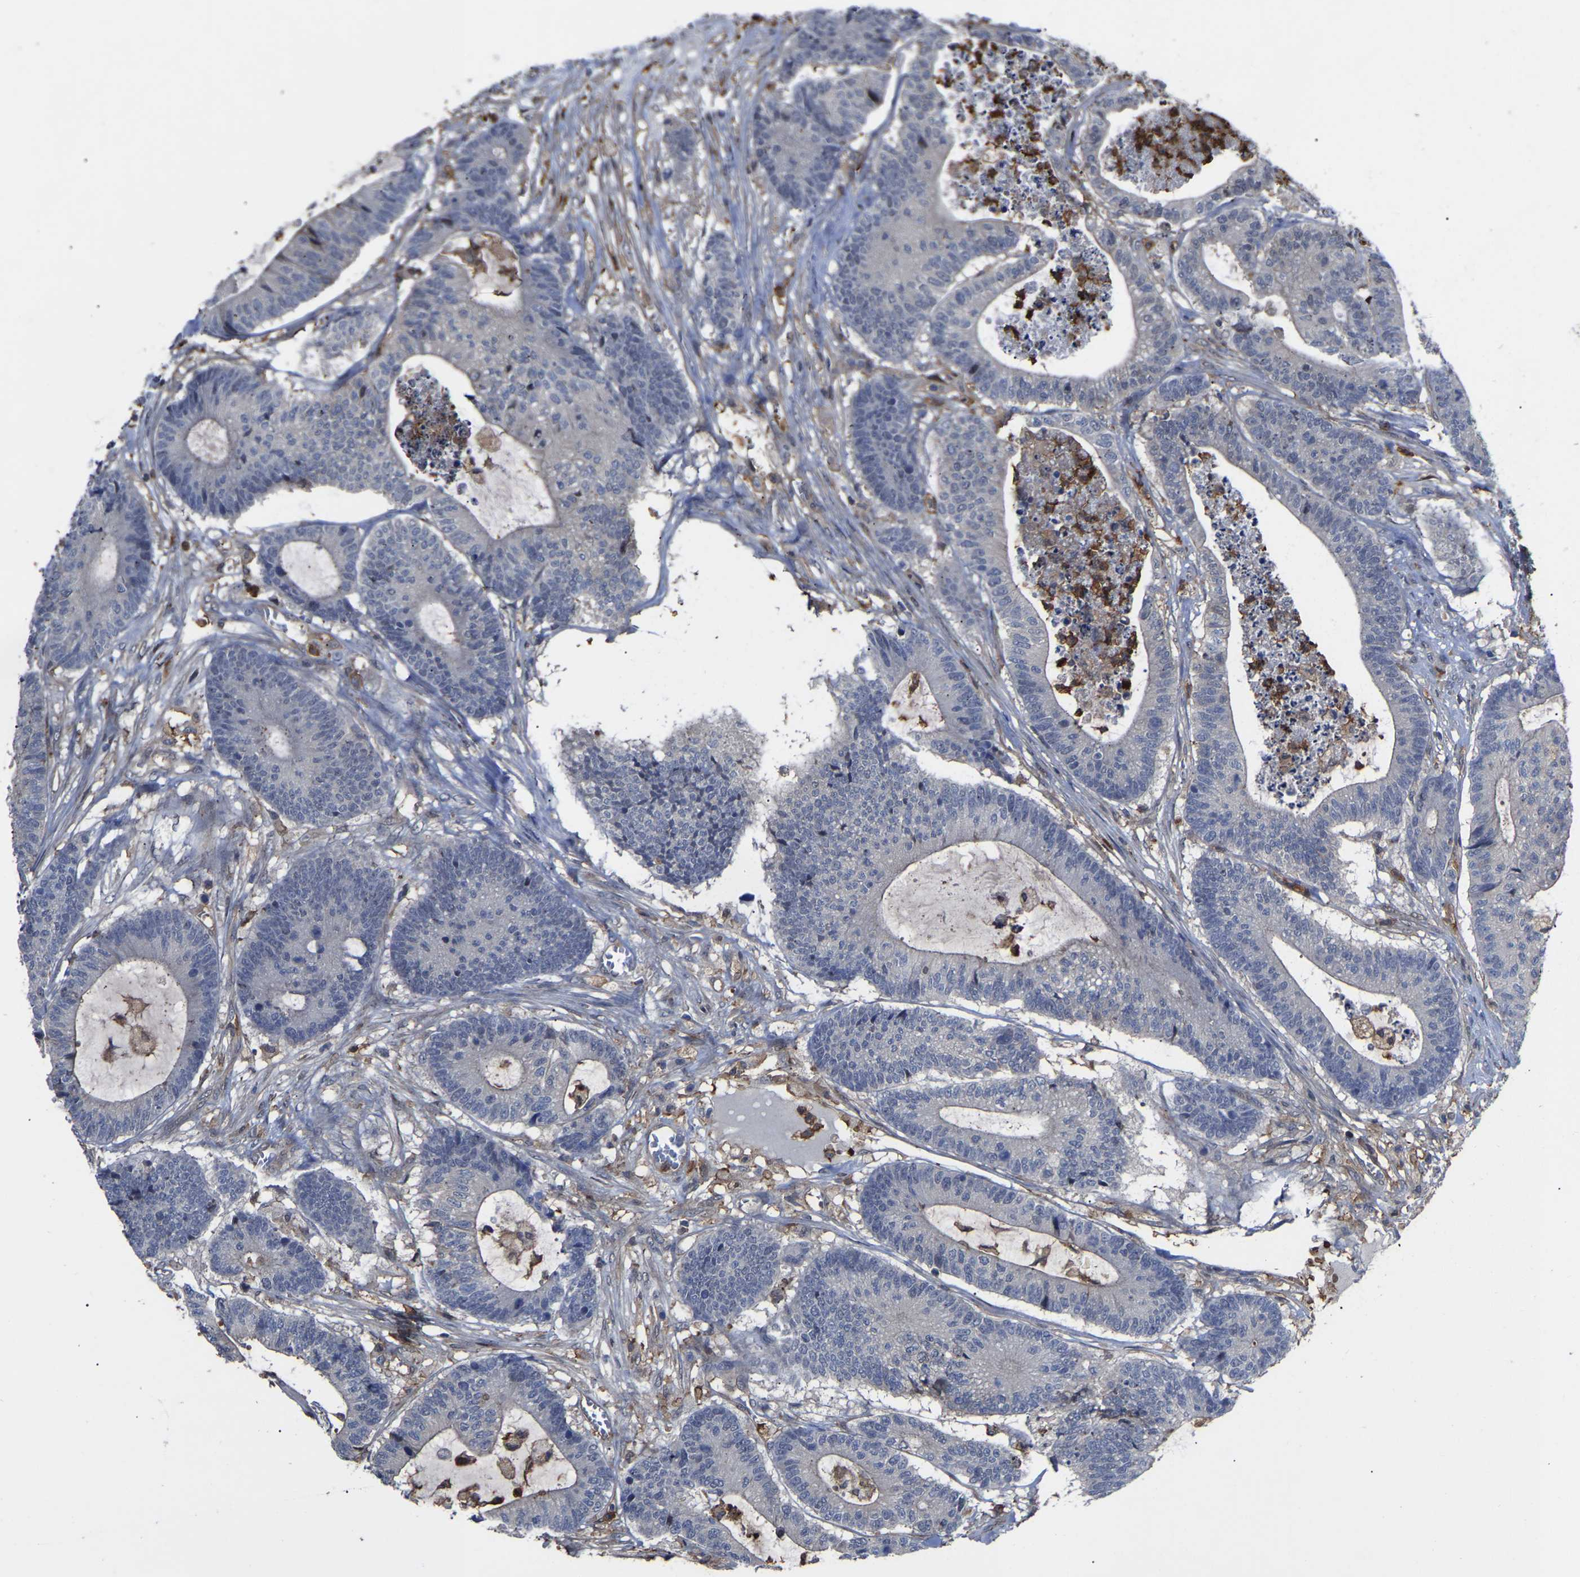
{"staining": {"intensity": "negative", "quantity": "none", "location": "none"}, "tissue": "colorectal cancer", "cell_type": "Tumor cells", "image_type": "cancer", "snomed": [{"axis": "morphology", "description": "Adenocarcinoma, NOS"}, {"axis": "topography", "description": "Colon"}], "caption": "This is an IHC image of human colorectal adenocarcinoma. There is no expression in tumor cells.", "gene": "CIT", "patient": {"sex": "female", "age": 84}}